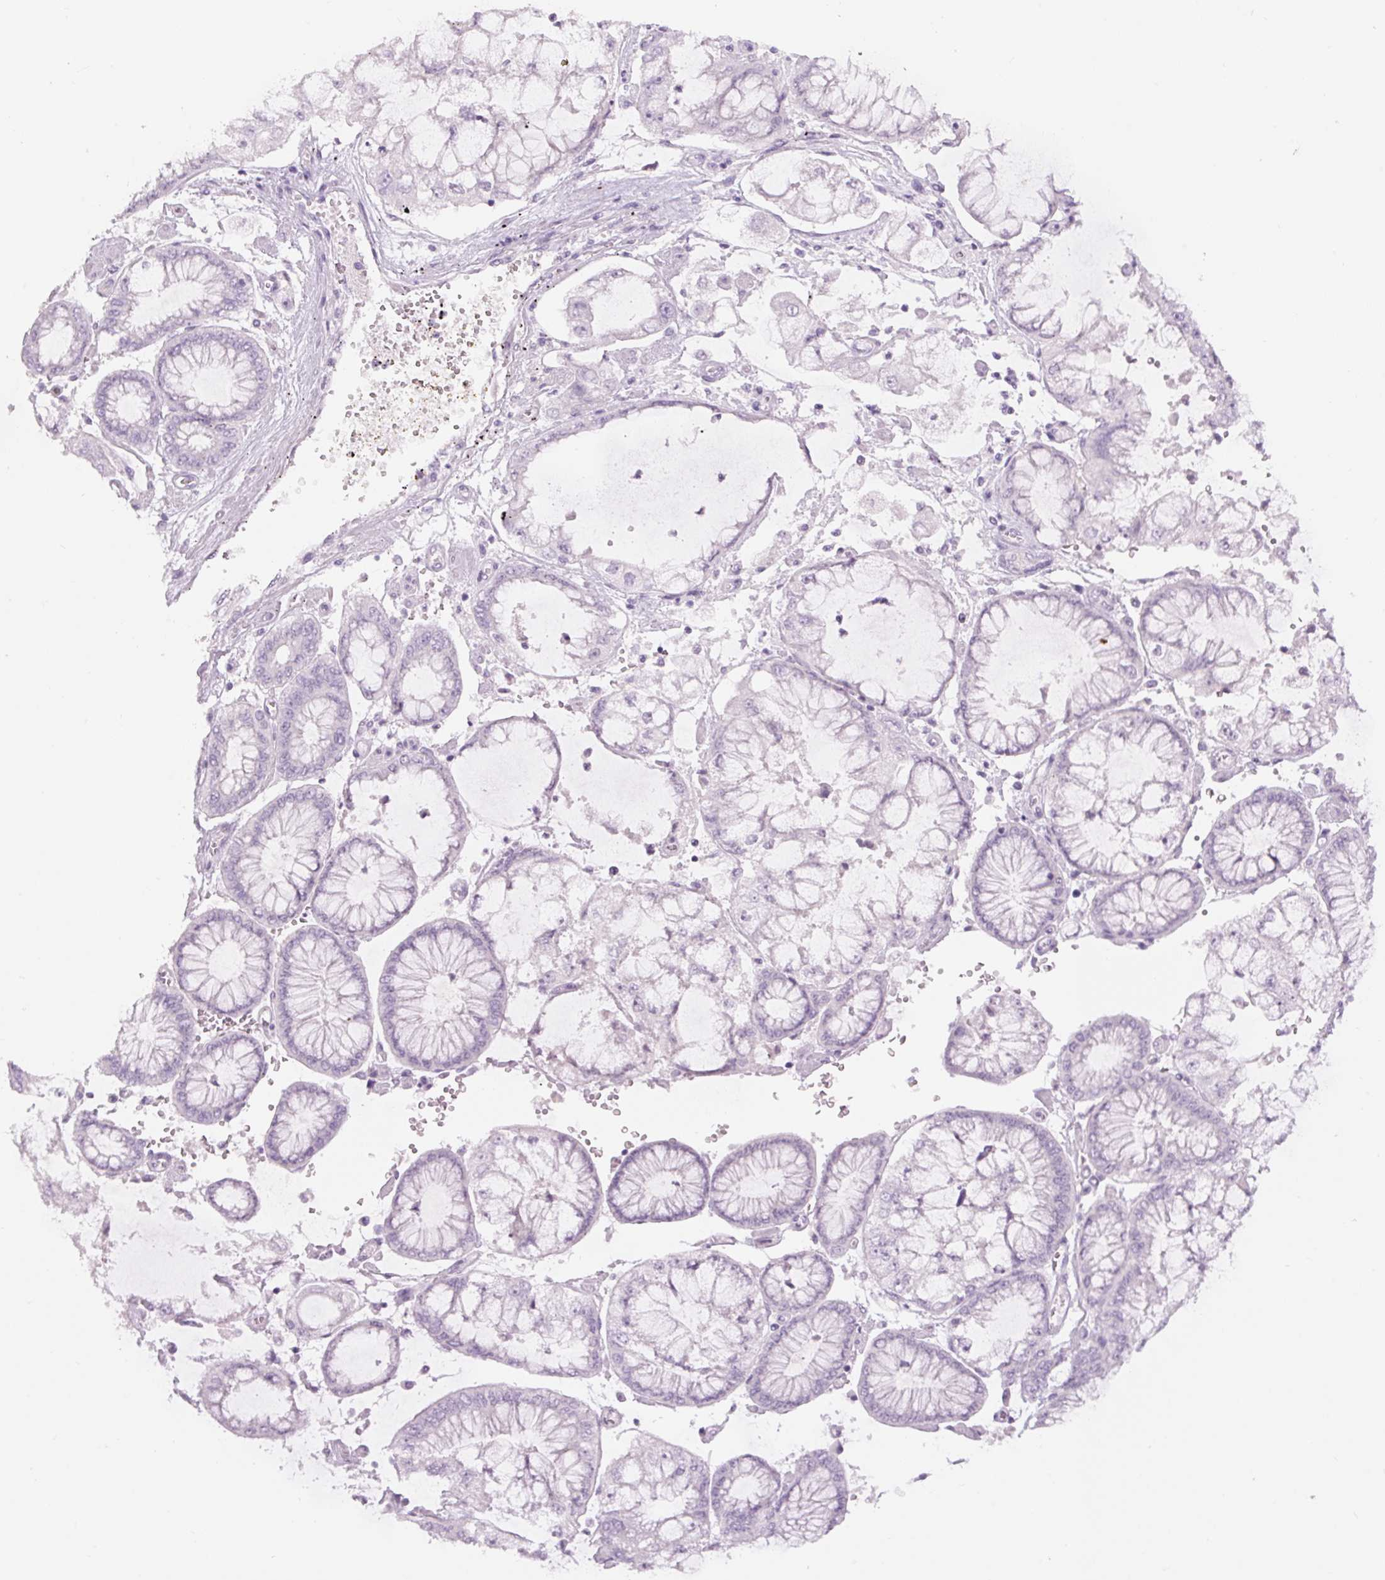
{"staining": {"intensity": "negative", "quantity": "none", "location": "none"}, "tissue": "stomach cancer", "cell_type": "Tumor cells", "image_type": "cancer", "snomed": [{"axis": "morphology", "description": "Adenocarcinoma, NOS"}, {"axis": "topography", "description": "Stomach"}], "caption": "Immunohistochemistry photomicrograph of neoplastic tissue: stomach cancer stained with DAB (3,3'-diaminobenzidine) displays no significant protein staining in tumor cells. Nuclei are stained in blue.", "gene": "SIX1", "patient": {"sex": "male", "age": 76}}